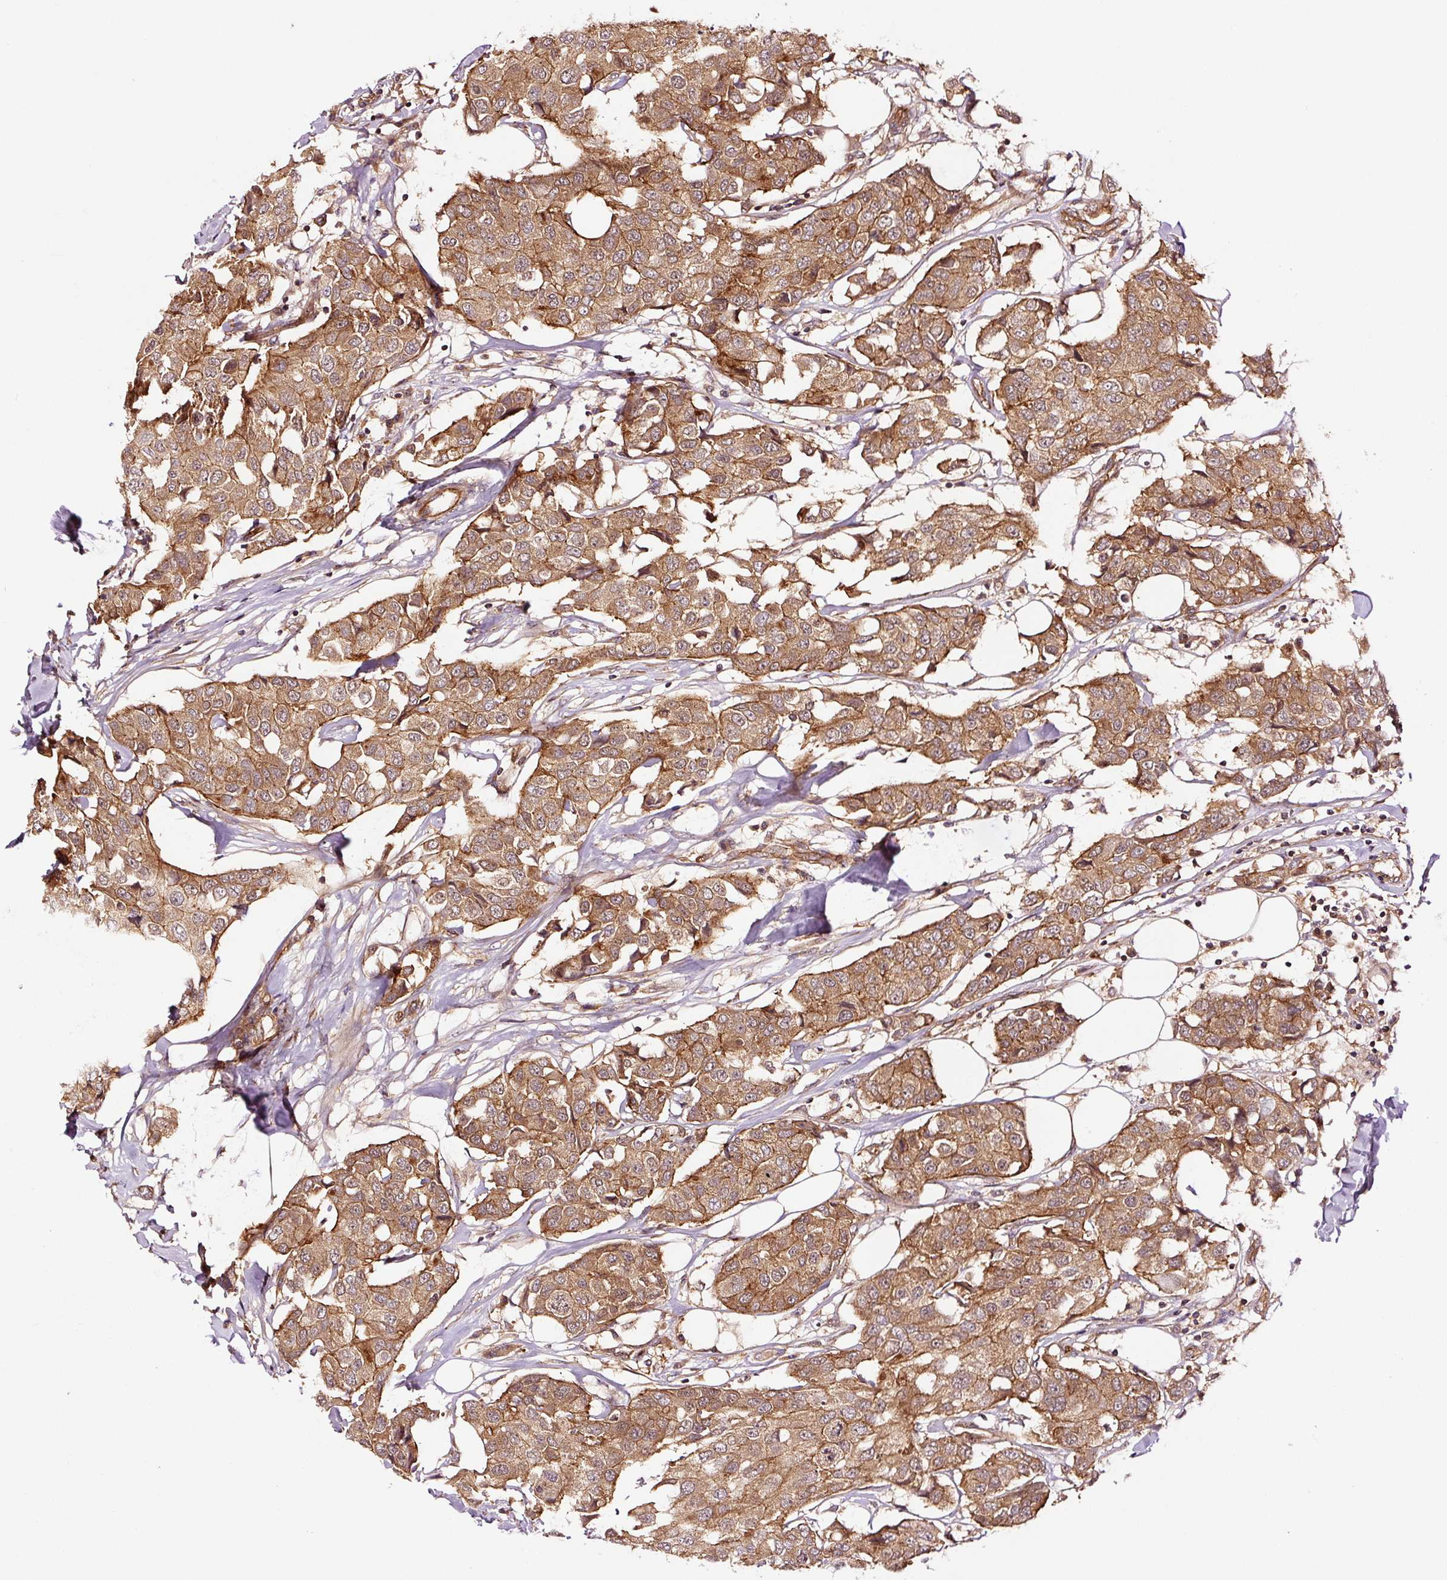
{"staining": {"intensity": "moderate", "quantity": ">75%", "location": "cytoplasmic/membranous"}, "tissue": "breast cancer", "cell_type": "Tumor cells", "image_type": "cancer", "snomed": [{"axis": "morphology", "description": "Duct carcinoma"}, {"axis": "topography", "description": "Breast"}], "caption": "Brown immunohistochemical staining in breast cancer (invasive ductal carcinoma) exhibits moderate cytoplasmic/membranous expression in about >75% of tumor cells.", "gene": "METAP1", "patient": {"sex": "female", "age": 80}}